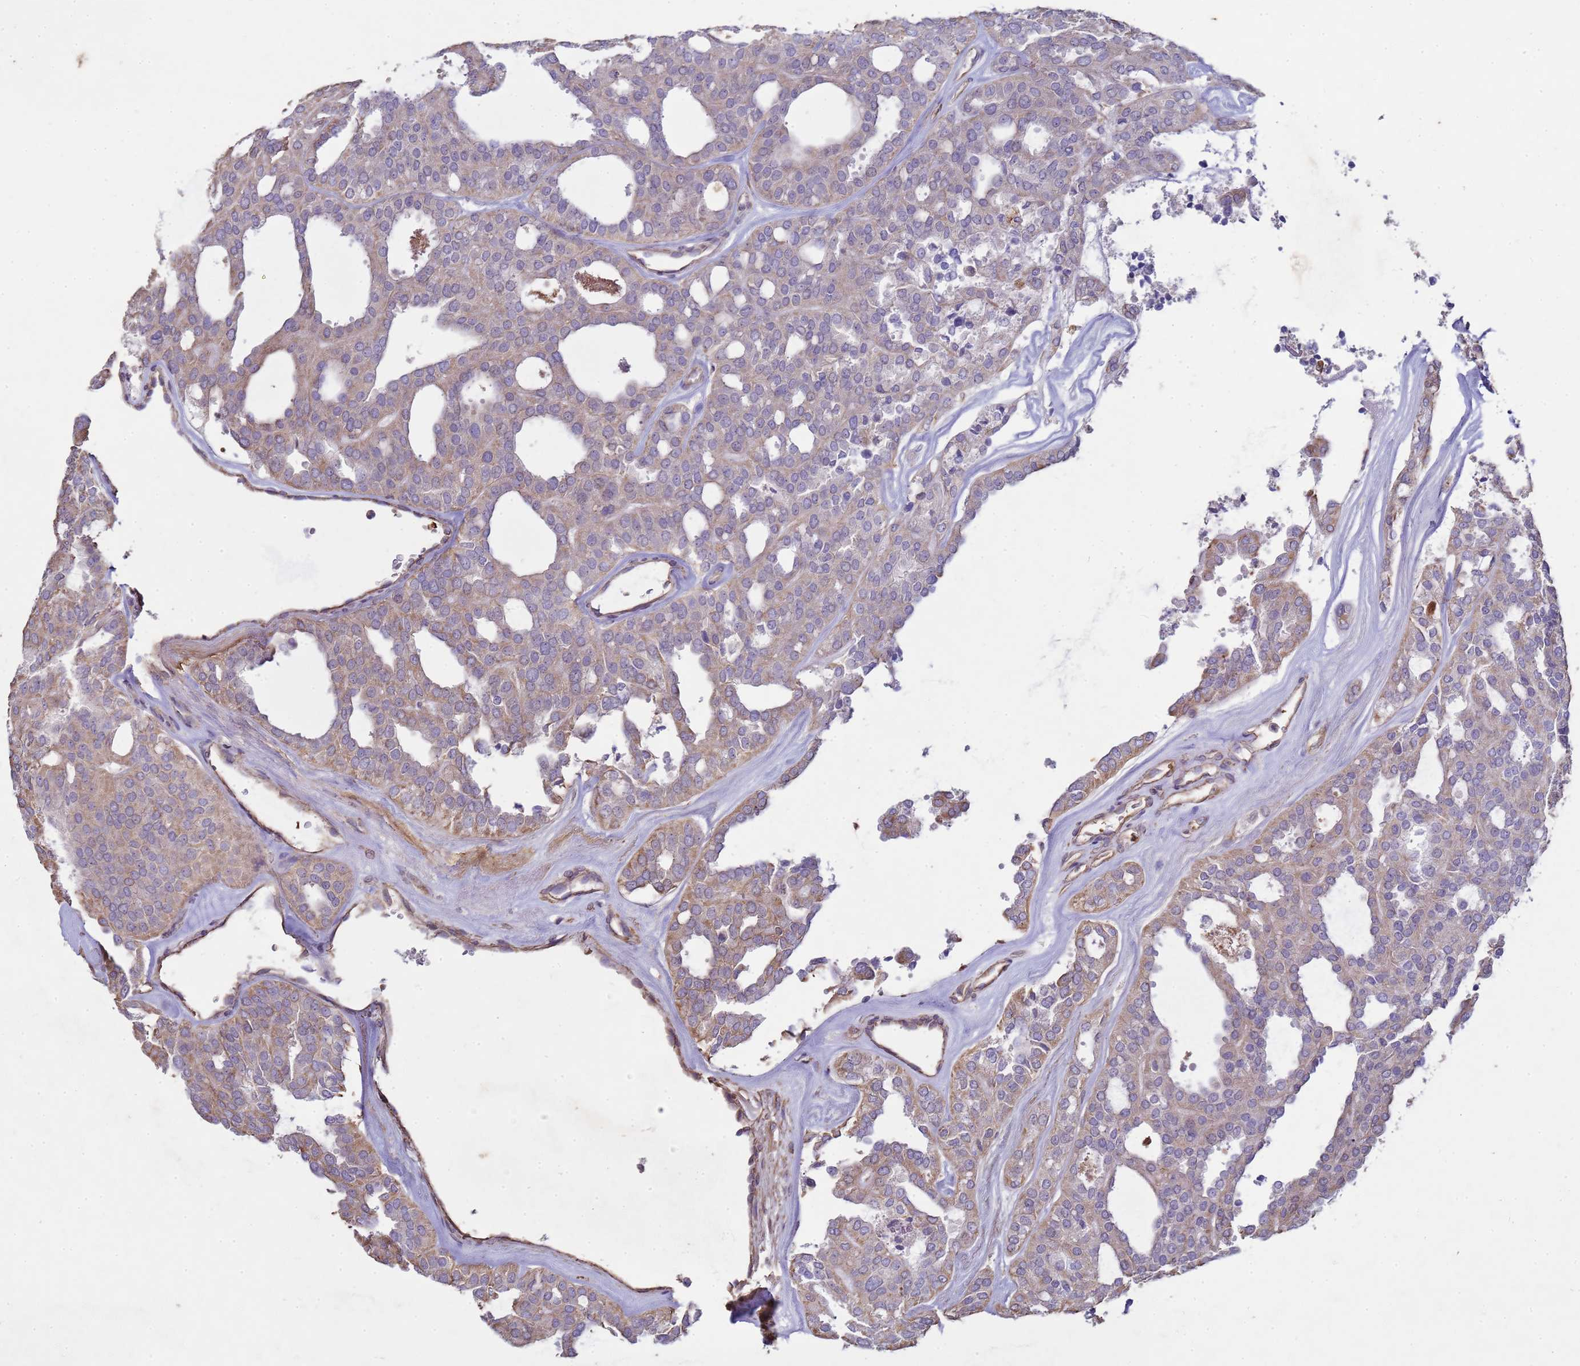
{"staining": {"intensity": "weak", "quantity": "25%-75%", "location": "cytoplasmic/membranous"}, "tissue": "thyroid cancer", "cell_type": "Tumor cells", "image_type": "cancer", "snomed": [{"axis": "morphology", "description": "Follicular adenoma carcinoma, NOS"}, {"axis": "topography", "description": "Thyroid gland"}], "caption": "There is low levels of weak cytoplasmic/membranous expression in tumor cells of thyroid cancer, as demonstrated by immunohistochemical staining (brown color).", "gene": "SGIP1", "patient": {"sex": "male", "age": 75}}